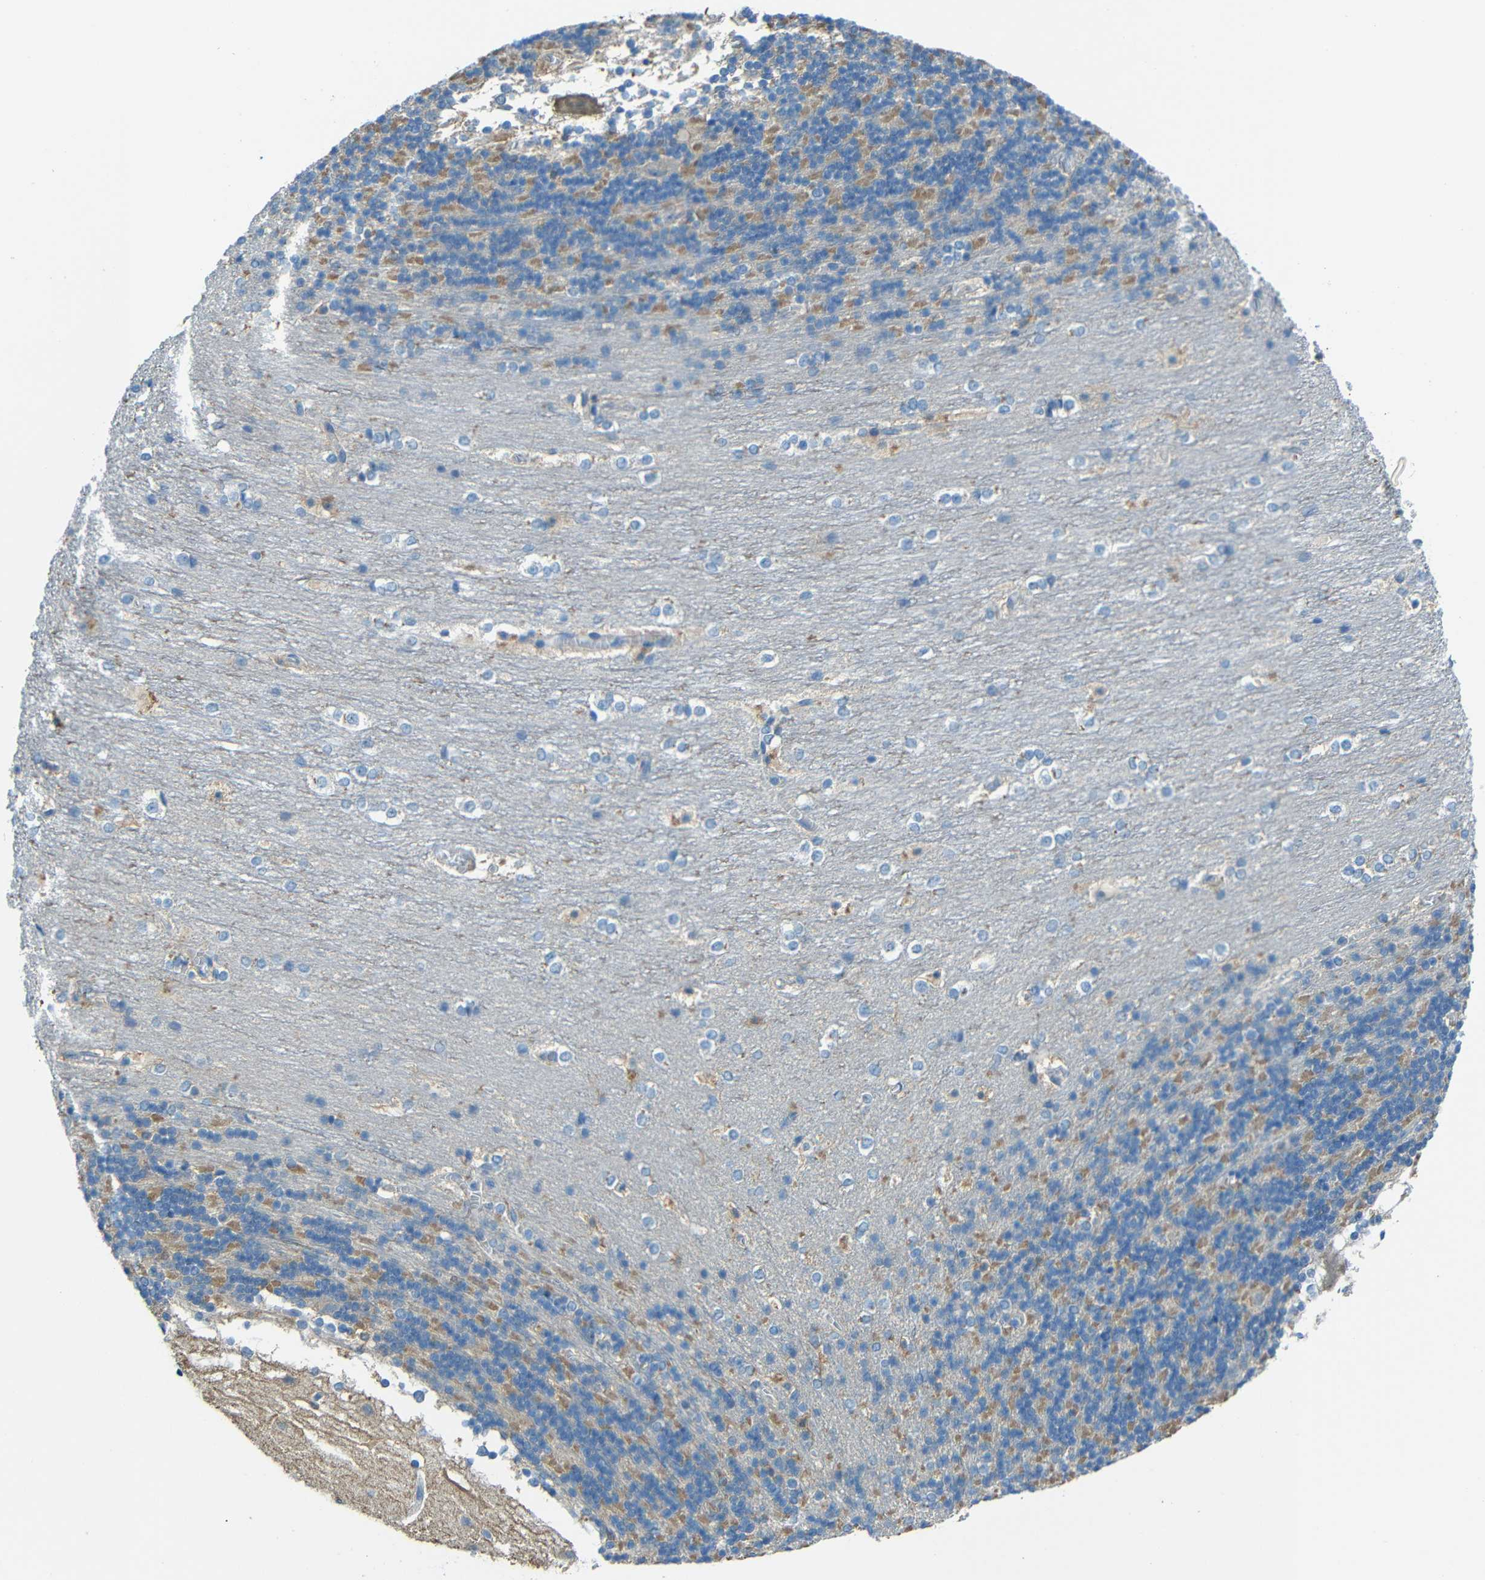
{"staining": {"intensity": "moderate", "quantity": "<25%", "location": "cytoplasmic/membranous"}, "tissue": "cerebellum", "cell_type": "Cells in granular layer", "image_type": "normal", "snomed": [{"axis": "morphology", "description": "Normal tissue, NOS"}, {"axis": "topography", "description": "Cerebellum"}], "caption": "Immunohistochemistry image of unremarkable cerebellum: cerebellum stained using immunohistochemistry reveals low levels of moderate protein expression localized specifically in the cytoplasmic/membranous of cells in granular layer, appearing as a cytoplasmic/membranous brown color.", "gene": "CYP26B1", "patient": {"sex": "female", "age": 19}}